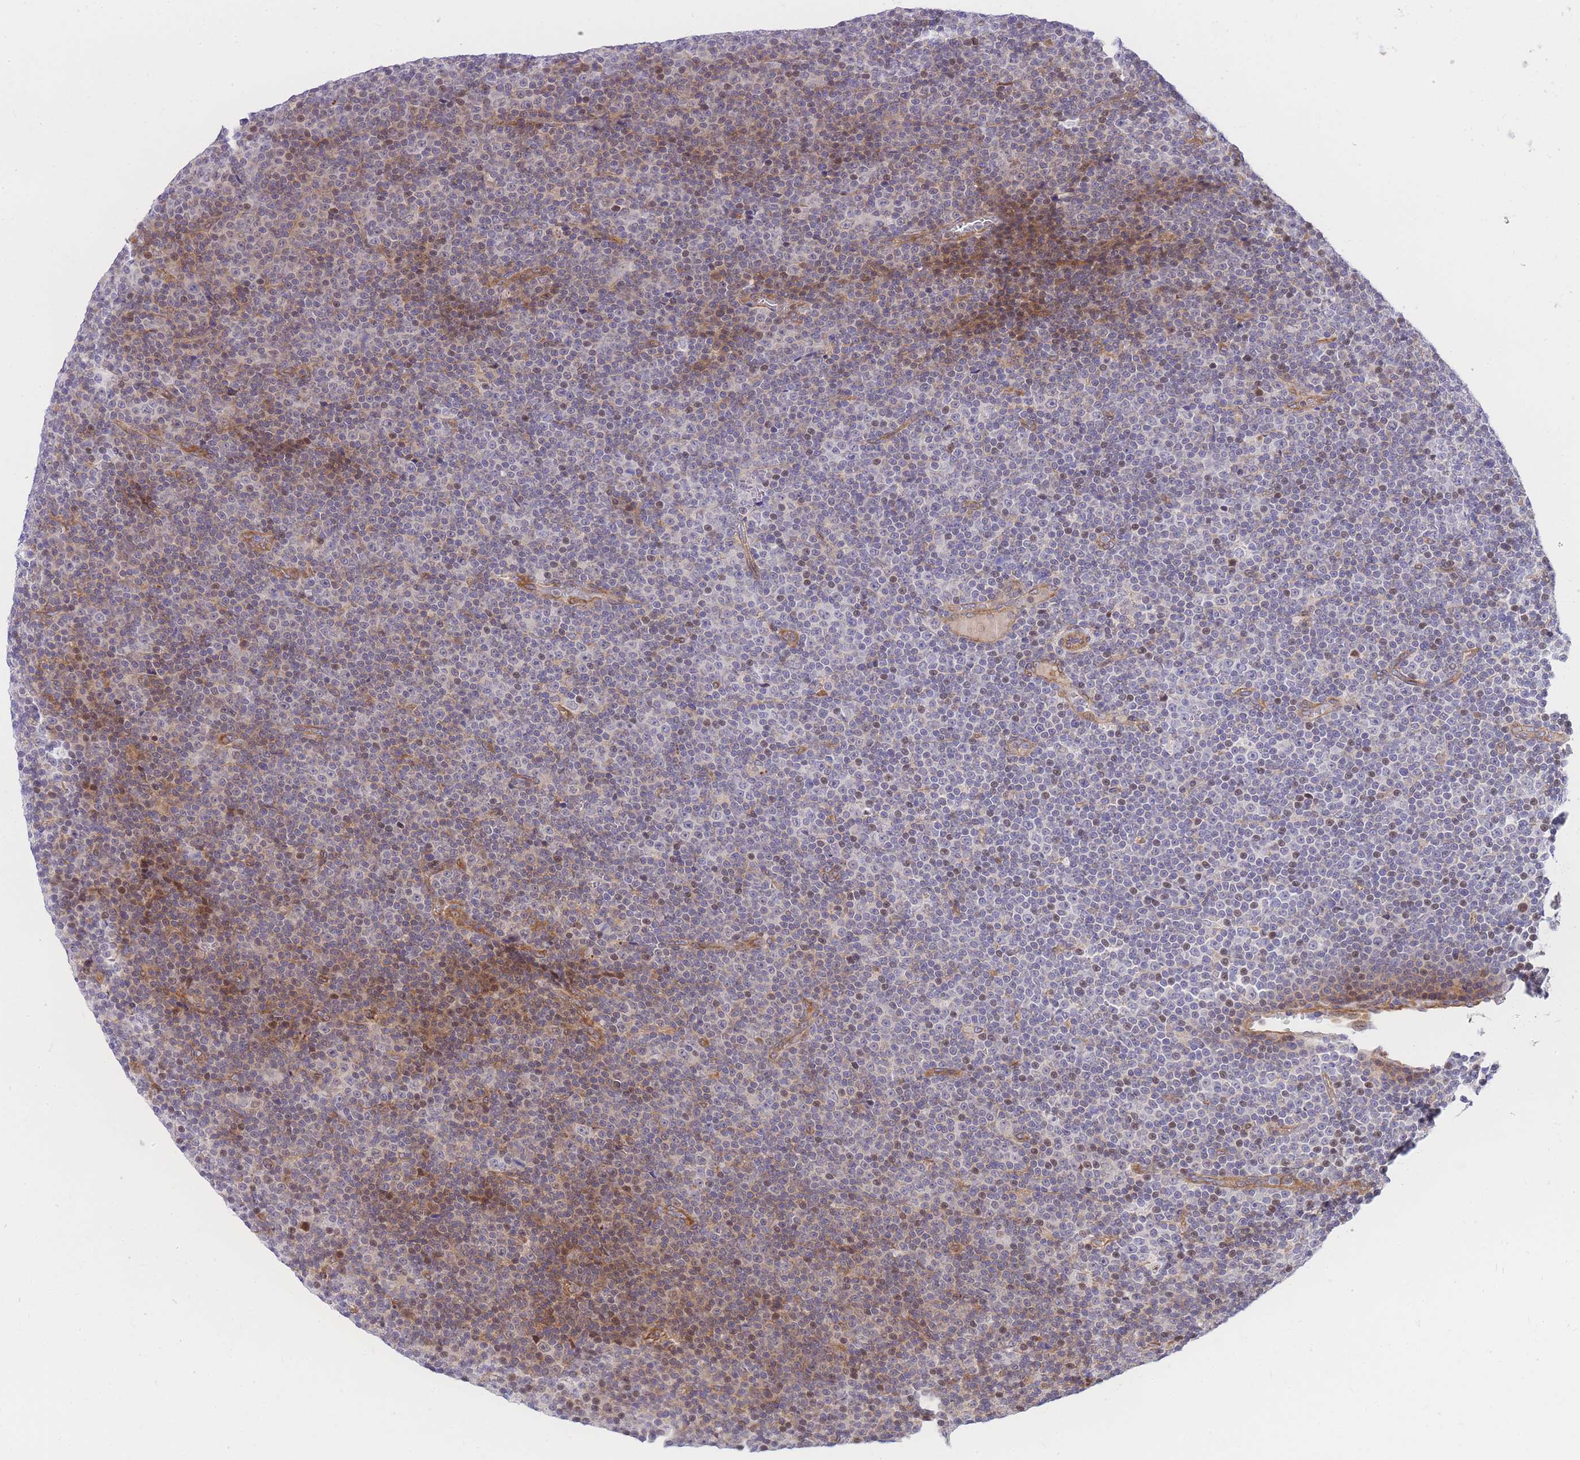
{"staining": {"intensity": "moderate", "quantity": "<25%", "location": "cytoplasmic/membranous,nuclear"}, "tissue": "lymphoma", "cell_type": "Tumor cells", "image_type": "cancer", "snomed": [{"axis": "morphology", "description": "Malignant lymphoma, non-Hodgkin's type, Low grade"}, {"axis": "topography", "description": "Lymph node"}], "caption": "Malignant lymphoma, non-Hodgkin's type (low-grade) stained with immunohistochemistry reveals moderate cytoplasmic/membranous and nuclear expression in approximately <25% of tumor cells.", "gene": "S100PBP", "patient": {"sex": "female", "age": 67}}